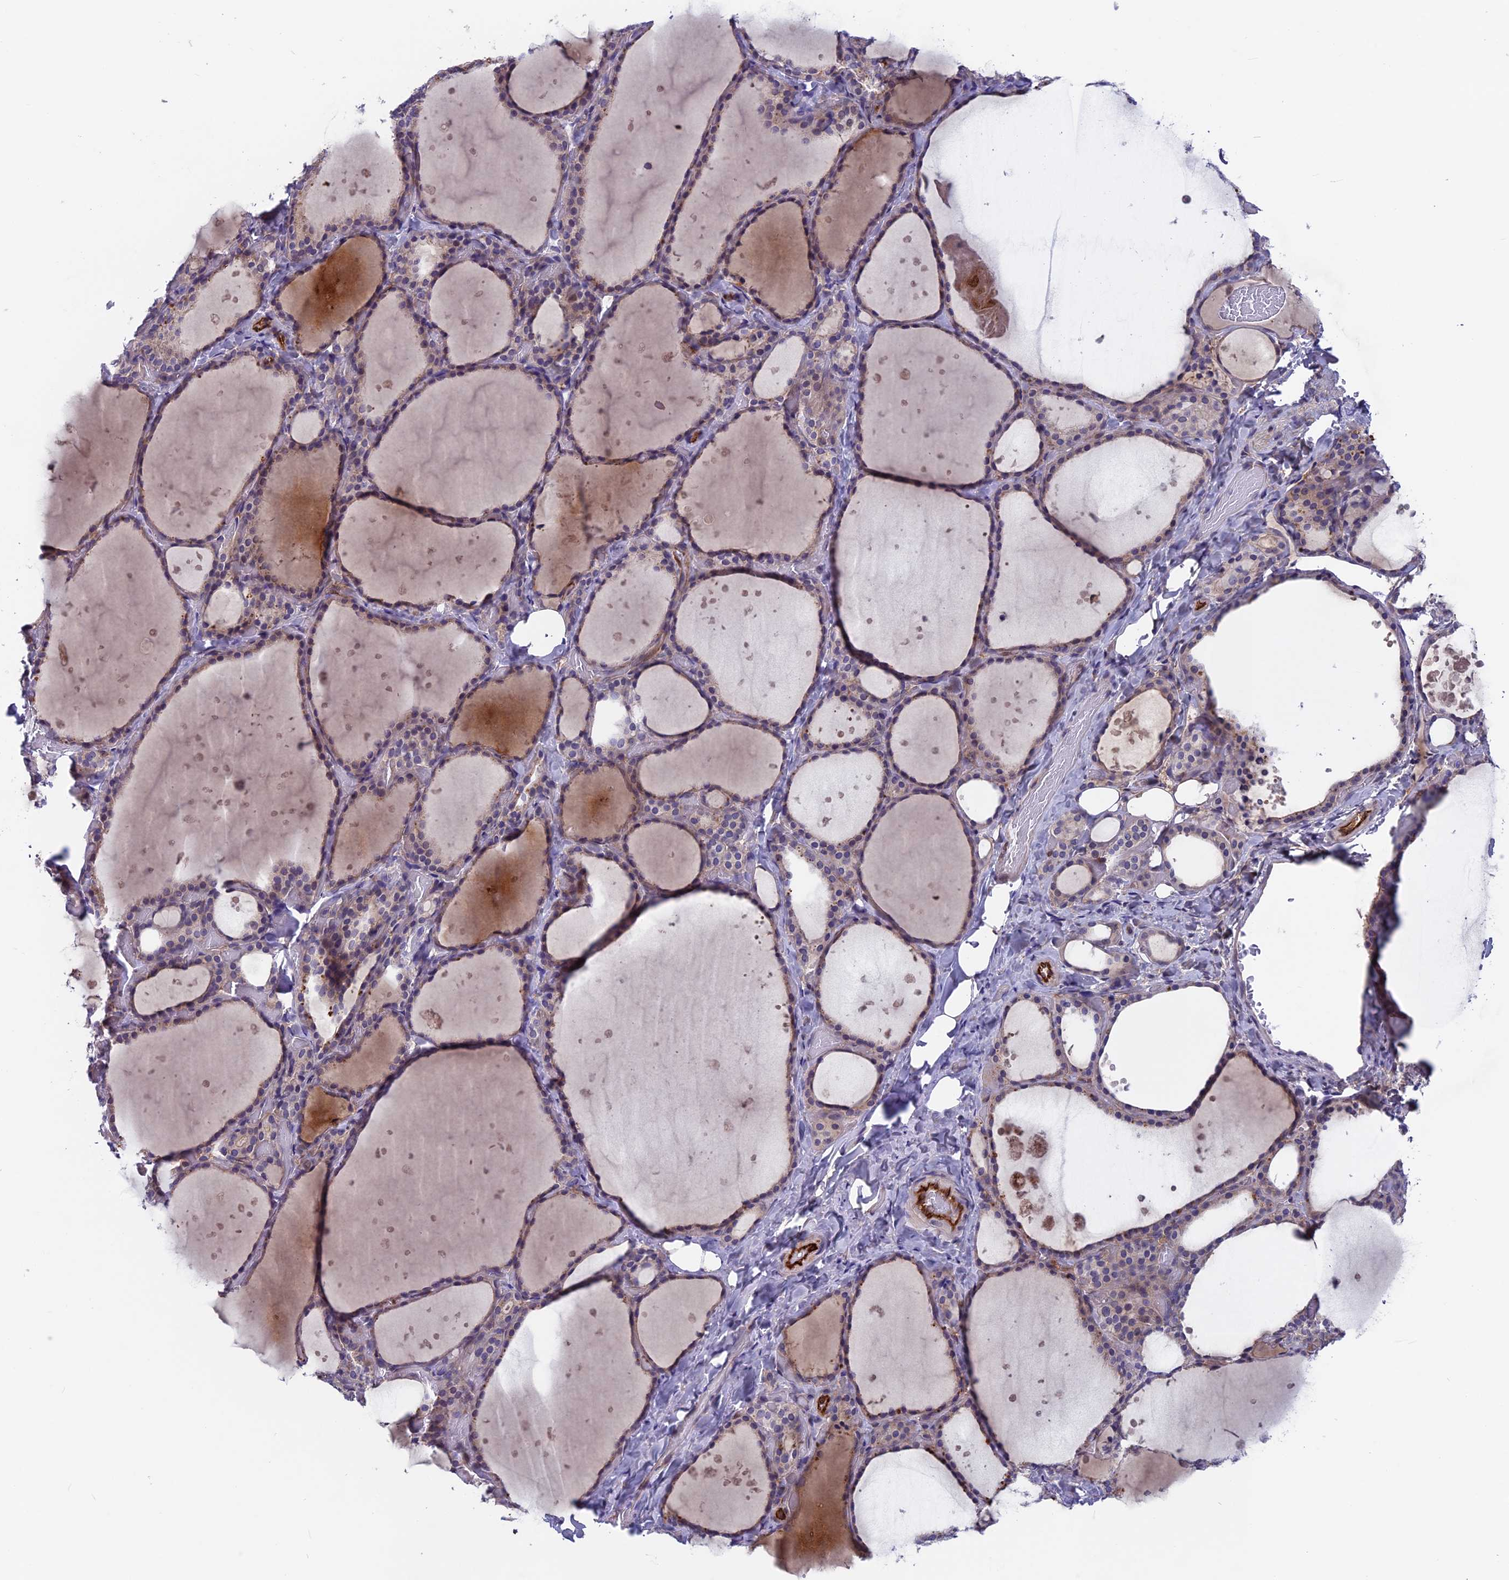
{"staining": {"intensity": "weak", "quantity": "25%-75%", "location": "cytoplasmic/membranous"}, "tissue": "thyroid gland", "cell_type": "Glandular cells", "image_type": "normal", "snomed": [{"axis": "morphology", "description": "Normal tissue, NOS"}, {"axis": "topography", "description": "Thyroid gland"}], "caption": "A high-resolution micrograph shows immunohistochemistry staining of benign thyroid gland, which exhibits weak cytoplasmic/membranous positivity in about 25%-75% of glandular cells. (brown staining indicates protein expression, while blue staining denotes nuclei).", "gene": "MAST2", "patient": {"sex": "female", "age": 44}}